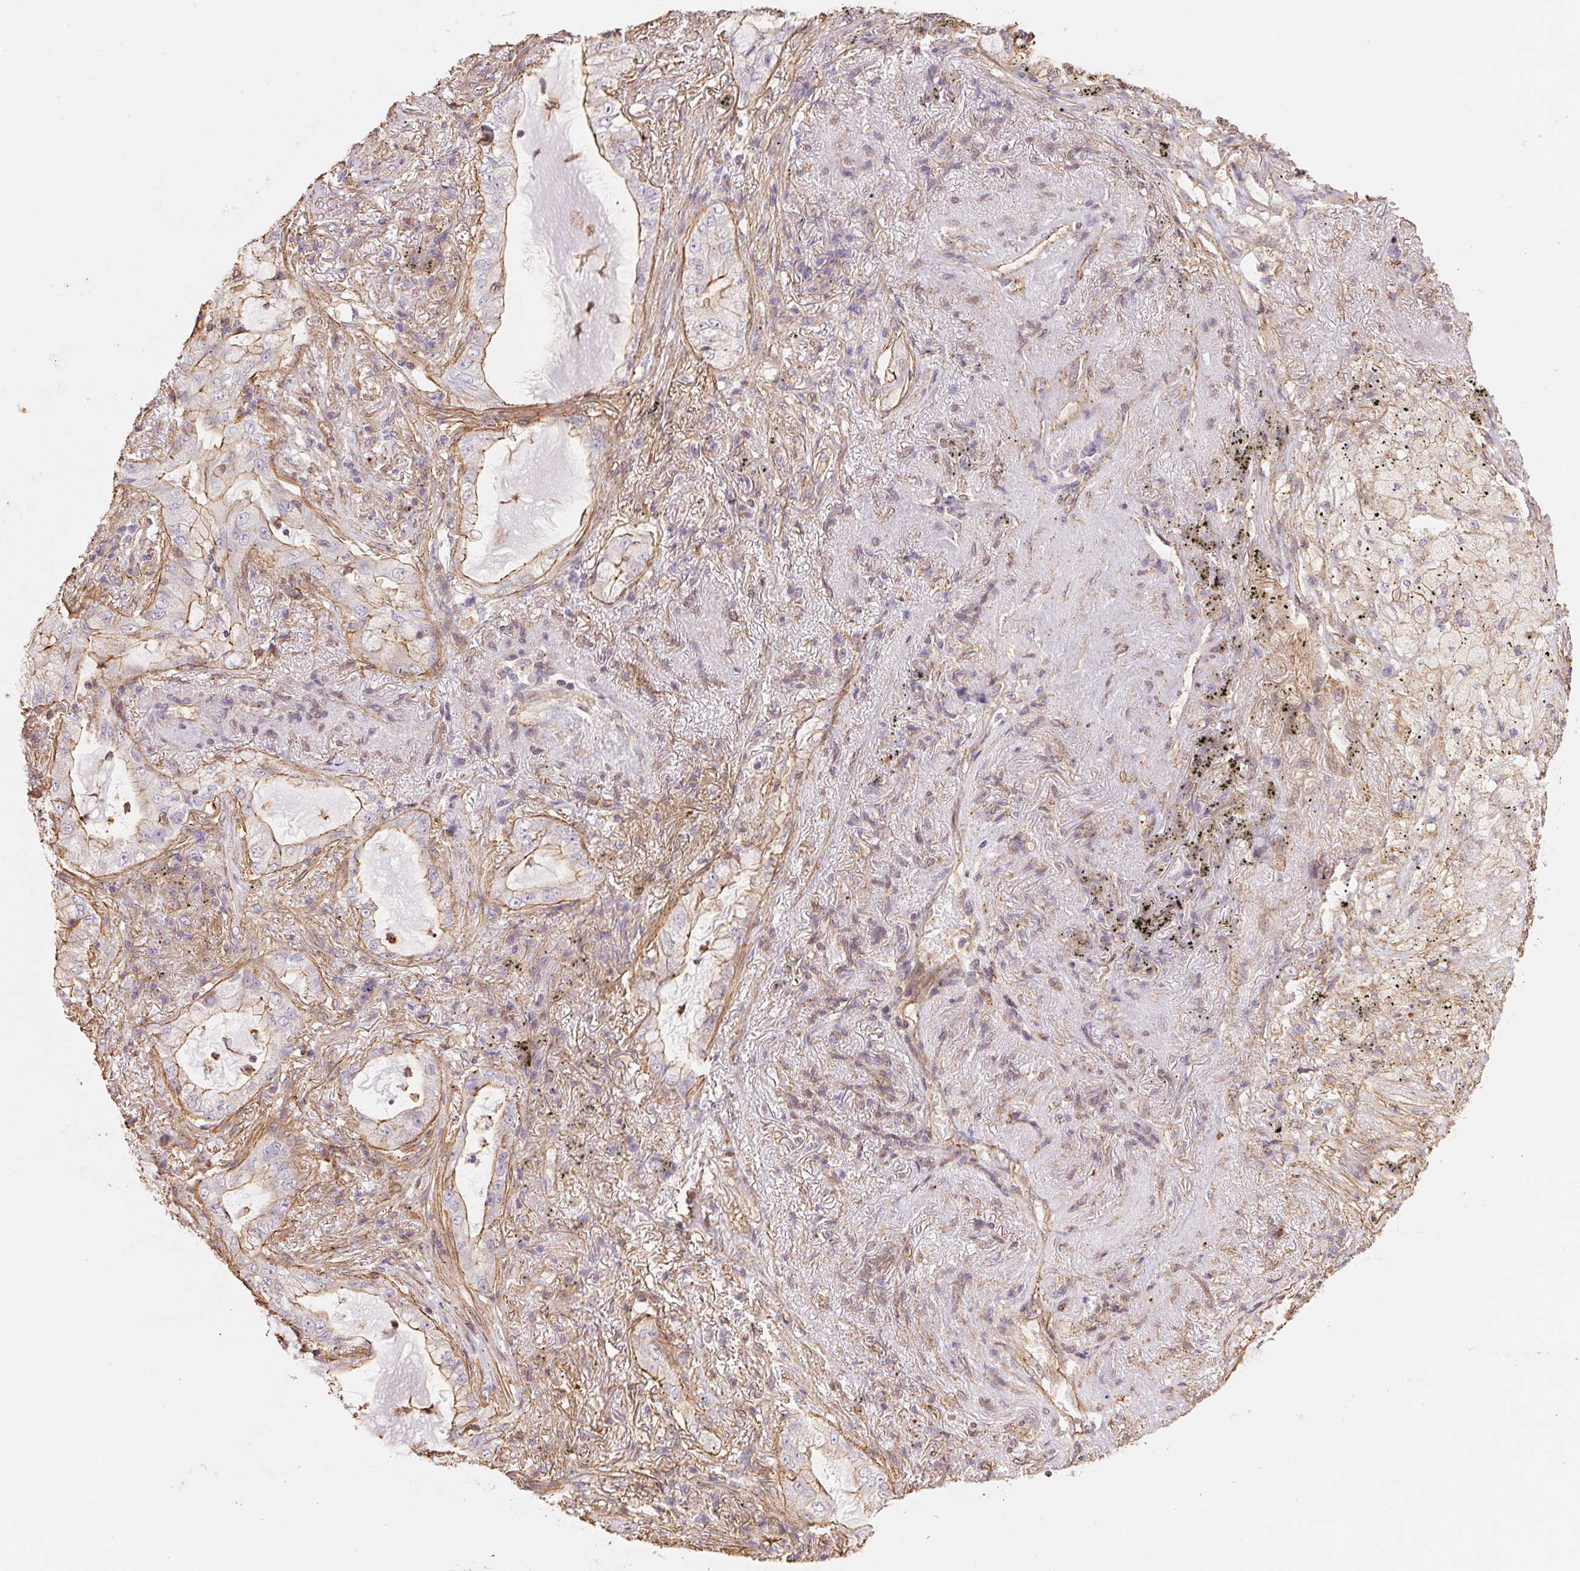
{"staining": {"intensity": "weak", "quantity": "25%-75%", "location": "cytoplasmic/membranous"}, "tissue": "lung cancer", "cell_type": "Tumor cells", "image_type": "cancer", "snomed": [{"axis": "morphology", "description": "Adenocarcinoma, NOS"}, {"axis": "topography", "description": "Lung"}], "caption": "A brown stain highlights weak cytoplasmic/membranous expression of a protein in human adenocarcinoma (lung) tumor cells. (IHC, brightfield microscopy, high magnification).", "gene": "FRAS1", "patient": {"sex": "female", "age": 73}}